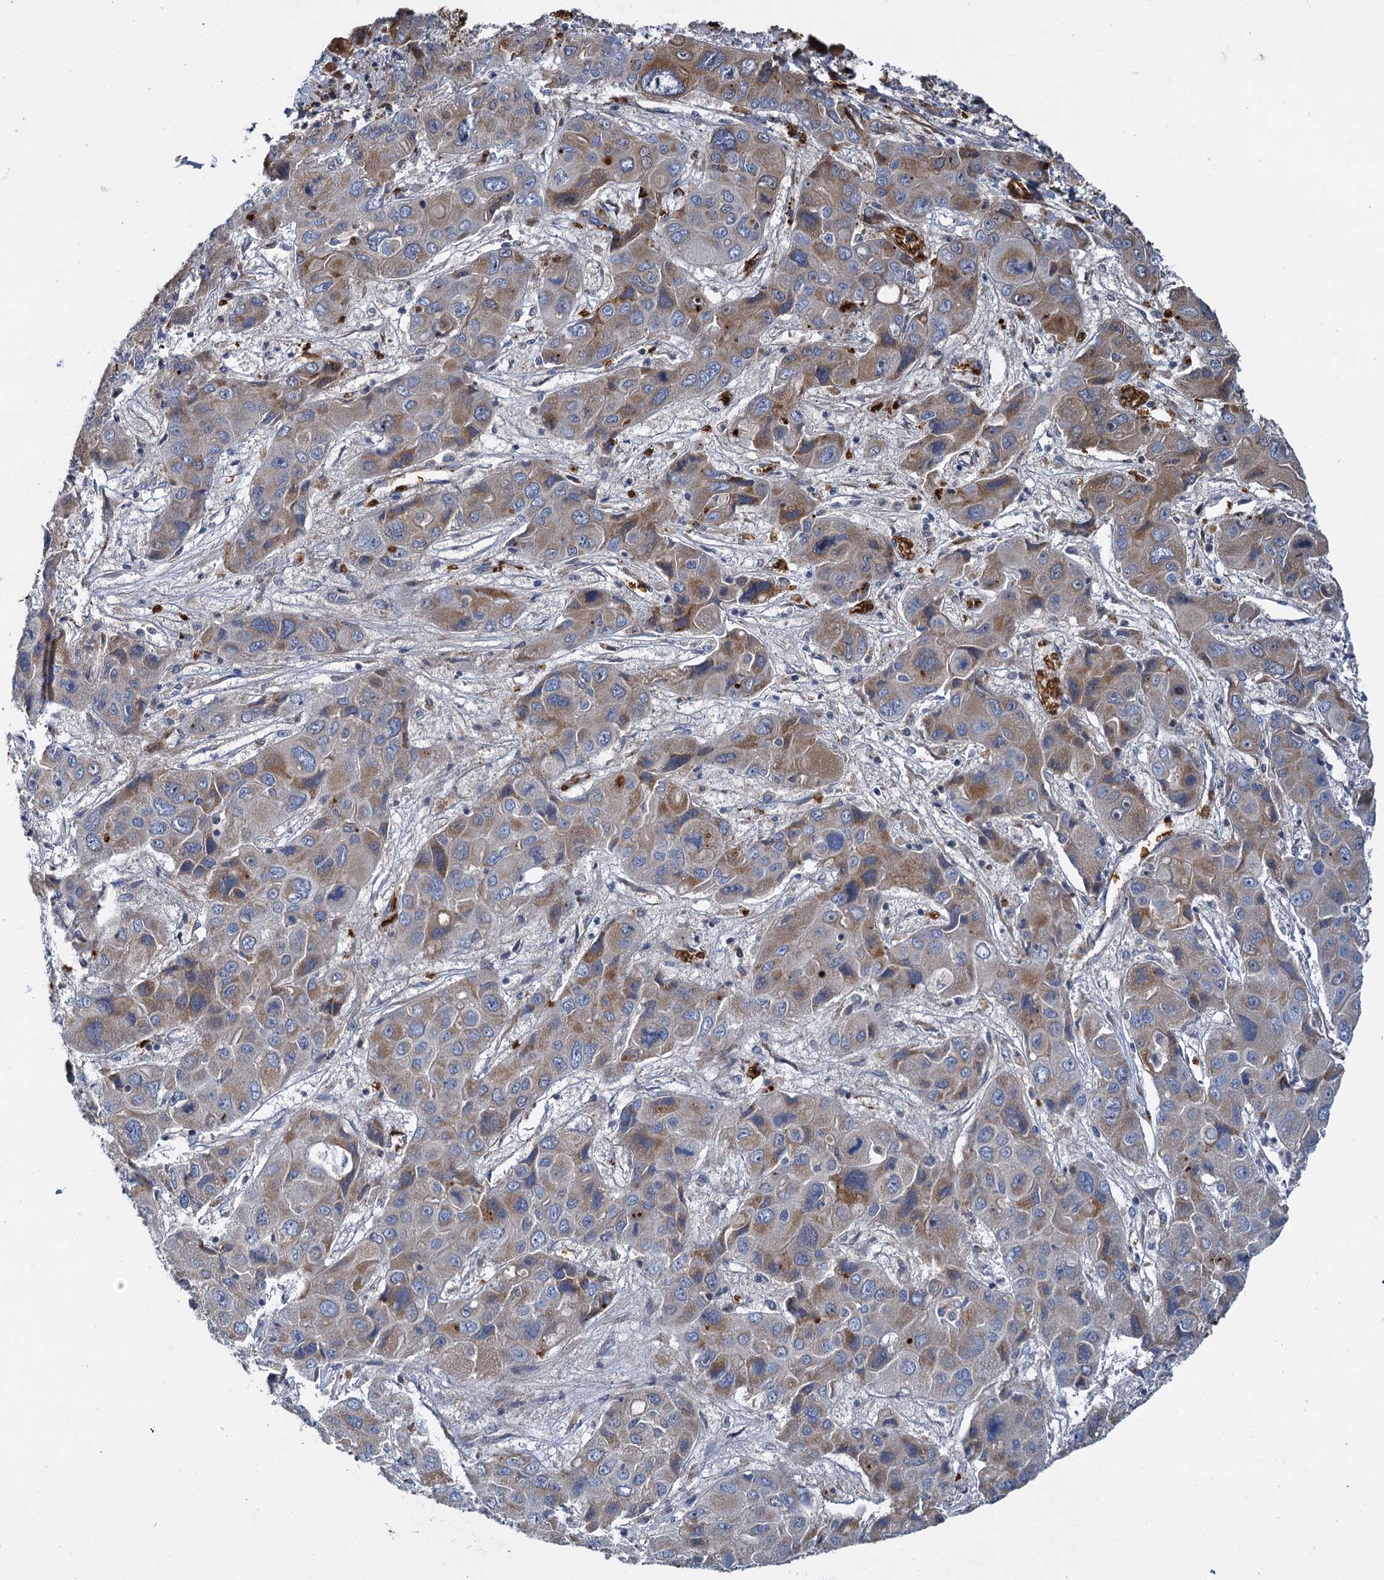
{"staining": {"intensity": "moderate", "quantity": "<25%", "location": "cytoplasmic/membranous"}, "tissue": "liver cancer", "cell_type": "Tumor cells", "image_type": "cancer", "snomed": [{"axis": "morphology", "description": "Cholangiocarcinoma"}, {"axis": "topography", "description": "Liver"}], "caption": "This micrograph reveals immunohistochemistry staining of cholangiocarcinoma (liver), with low moderate cytoplasmic/membranous expression in approximately <25% of tumor cells.", "gene": "BCS1L", "patient": {"sex": "male", "age": 67}}